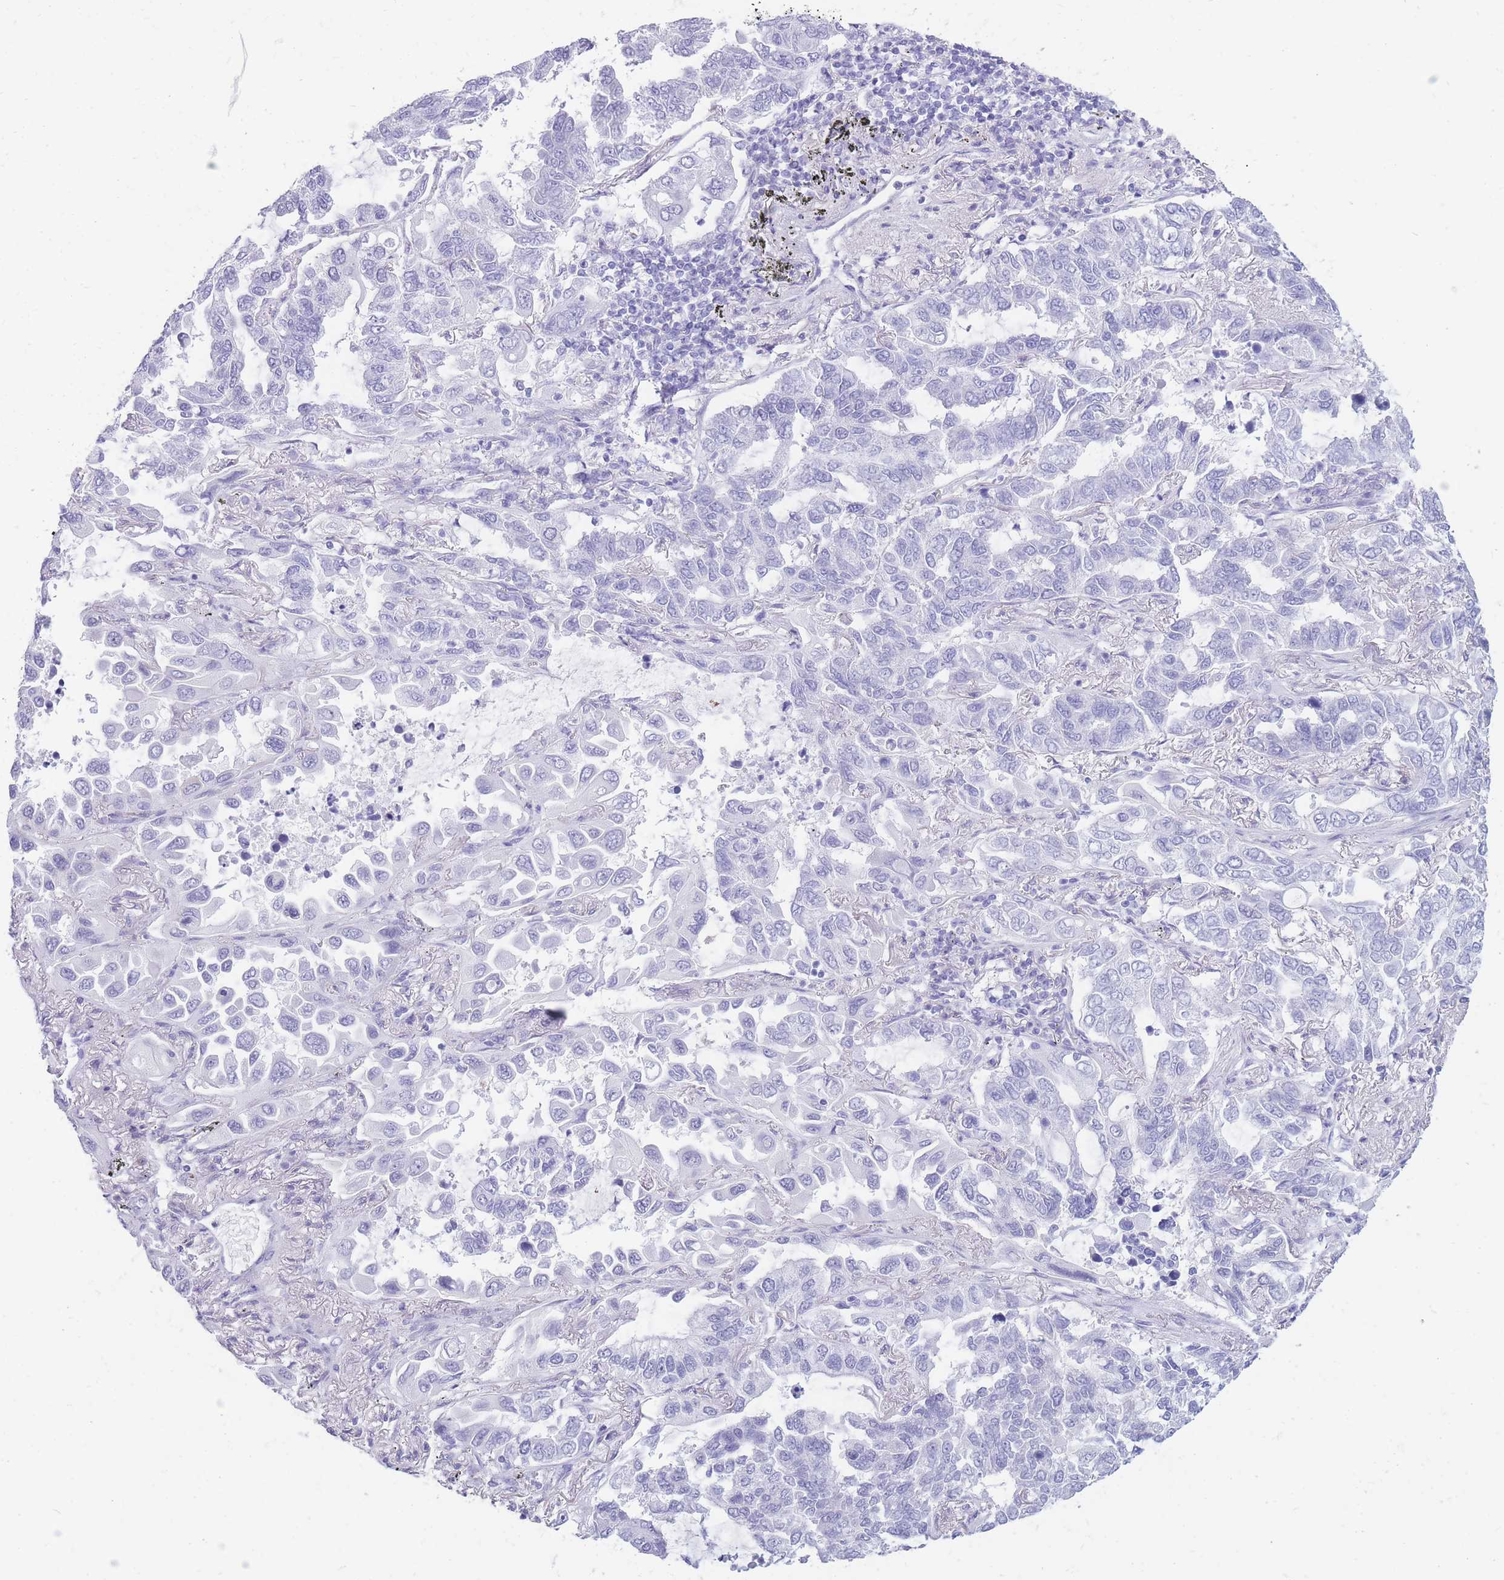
{"staining": {"intensity": "negative", "quantity": "none", "location": "none"}, "tissue": "lung cancer", "cell_type": "Tumor cells", "image_type": "cancer", "snomed": [{"axis": "morphology", "description": "Adenocarcinoma, NOS"}, {"axis": "topography", "description": "Lung"}], "caption": "High power microscopy image of an immunohistochemistry photomicrograph of lung adenocarcinoma, revealing no significant staining in tumor cells.", "gene": "MTSS2", "patient": {"sex": "male", "age": 64}}